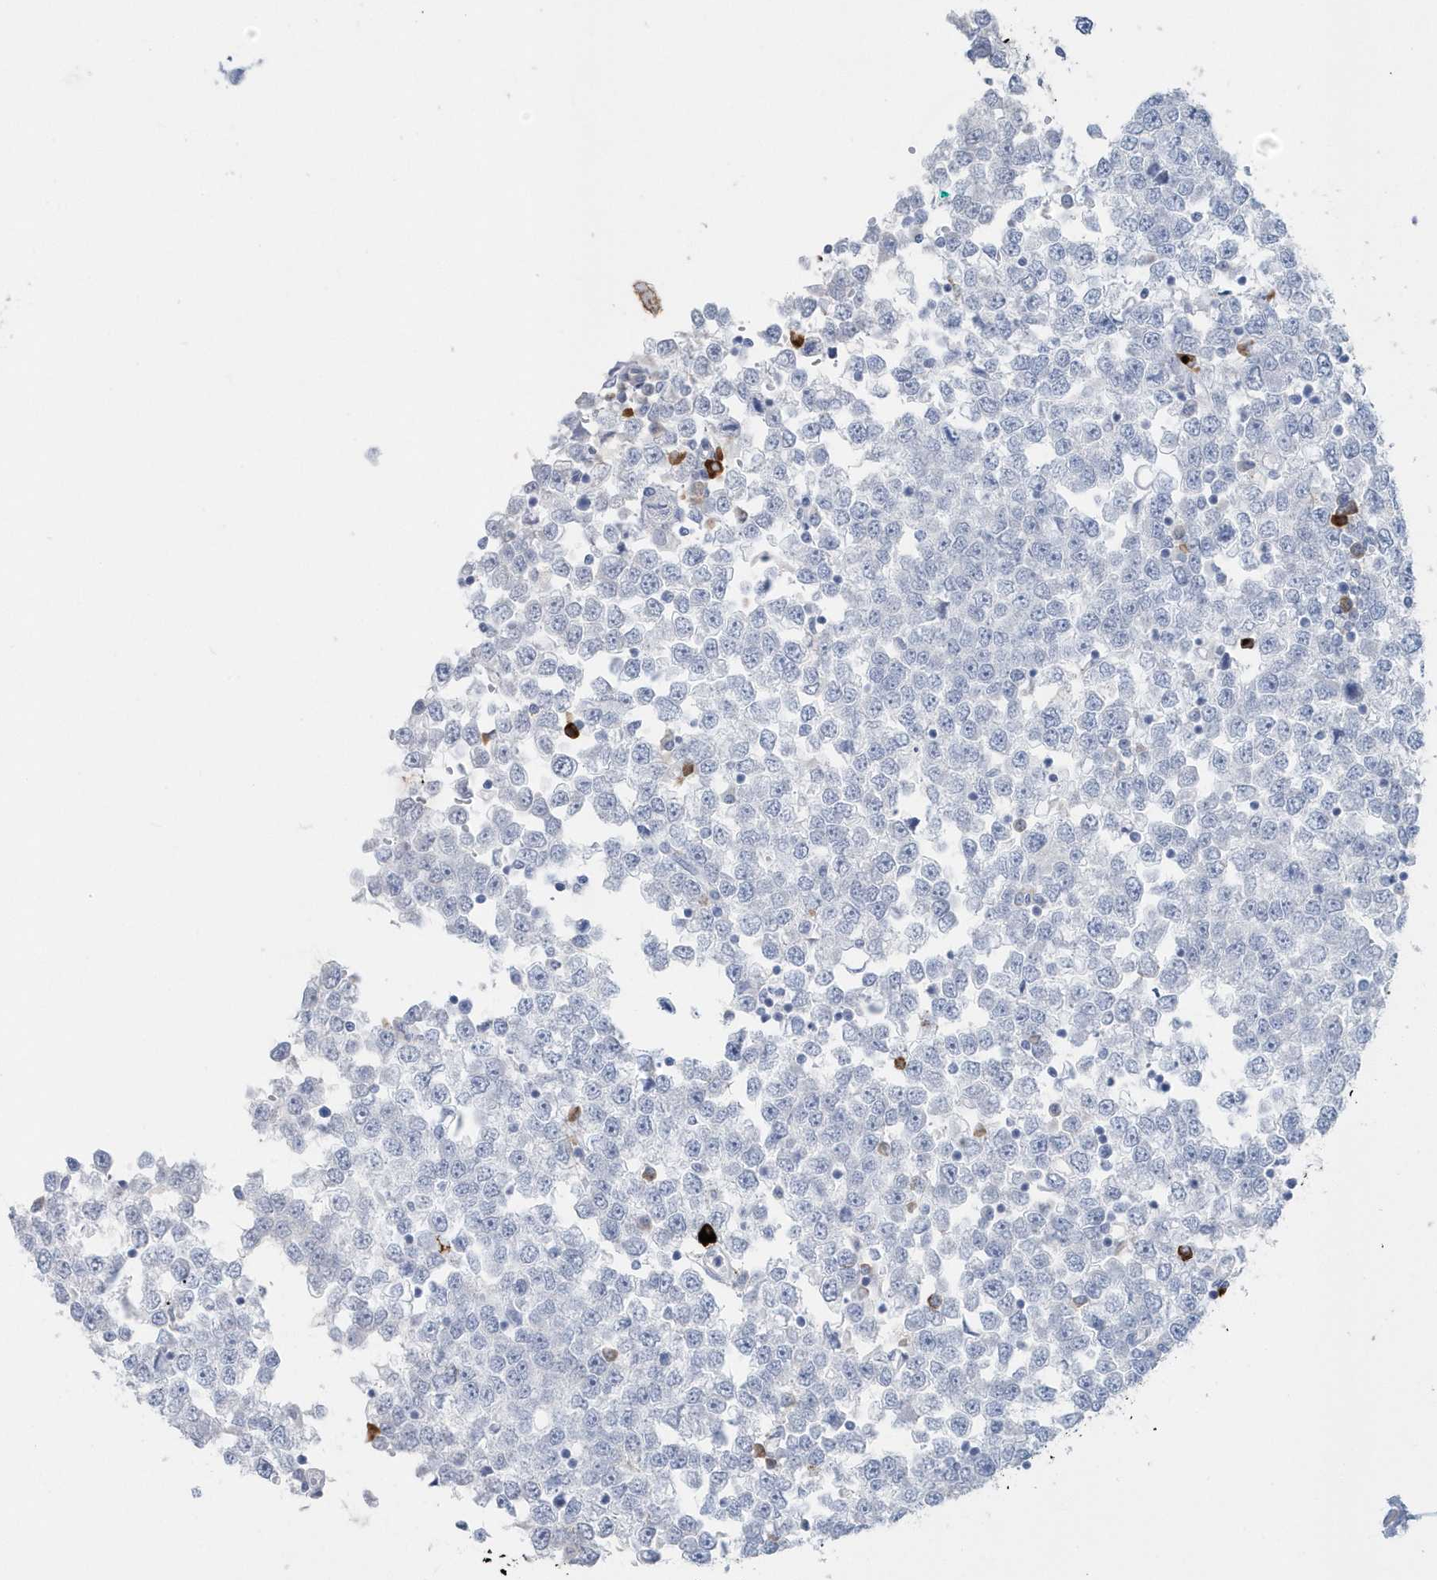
{"staining": {"intensity": "negative", "quantity": "none", "location": "none"}, "tissue": "testis cancer", "cell_type": "Tumor cells", "image_type": "cancer", "snomed": [{"axis": "morphology", "description": "Seminoma, NOS"}, {"axis": "topography", "description": "Testis"}], "caption": "IHC of human testis seminoma shows no staining in tumor cells.", "gene": "JCHAIN", "patient": {"sex": "male", "age": 65}}